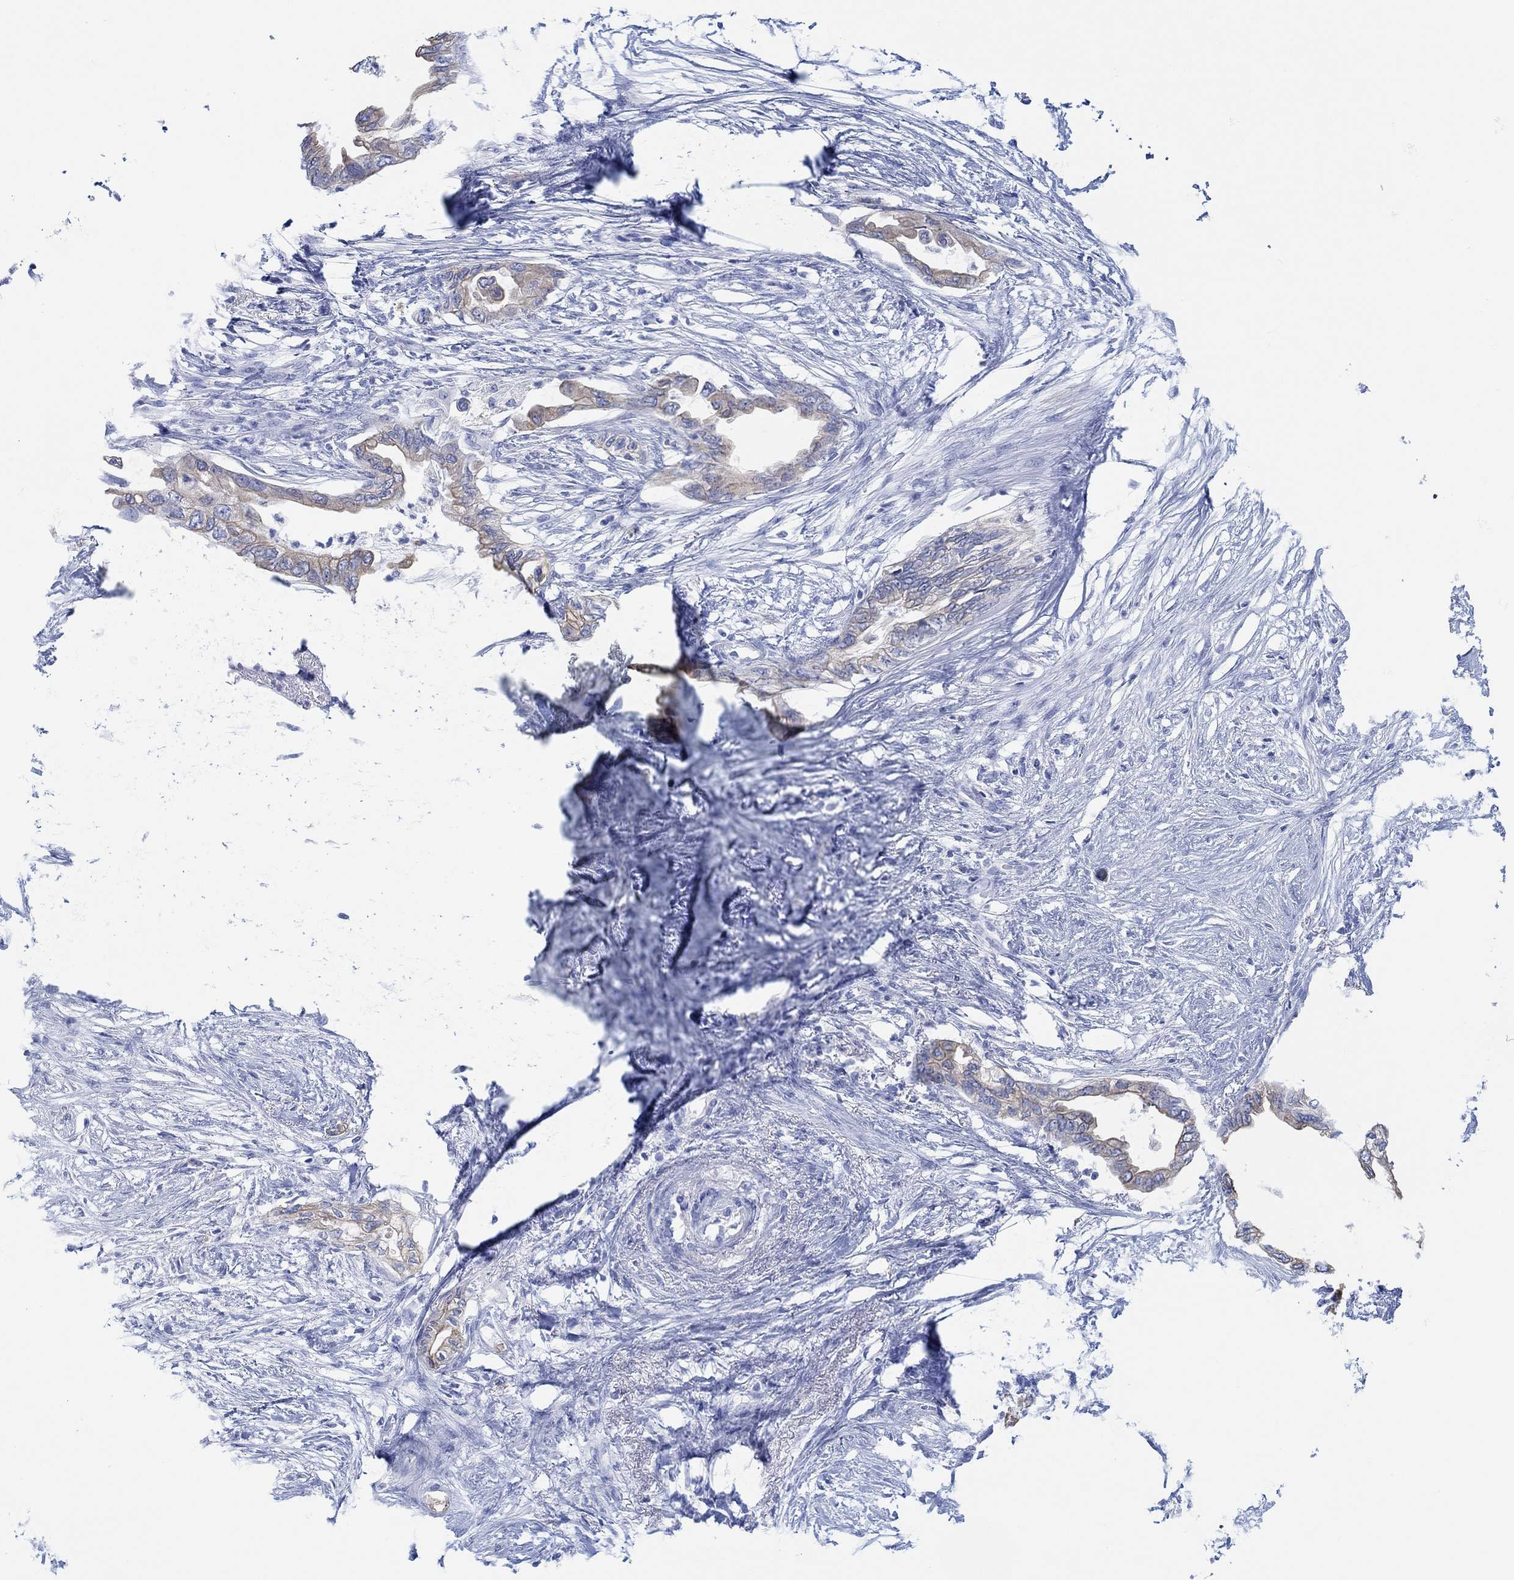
{"staining": {"intensity": "weak", "quantity": ">75%", "location": "cytoplasmic/membranous"}, "tissue": "pancreatic cancer", "cell_type": "Tumor cells", "image_type": "cancer", "snomed": [{"axis": "morphology", "description": "Normal tissue, NOS"}, {"axis": "morphology", "description": "Adenocarcinoma, NOS"}, {"axis": "topography", "description": "Pancreas"}, {"axis": "topography", "description": "Duodenum"}], "caption": "This histopathology image displays immunohistochemistry (IHC) staining of adenocarcinoma (pancreatic), with low weak cytoplasmic/membranous positivity in approximately >75% of tumor cells.", "gene": "AK8", "patient": {"sex": "female", "age": 60}}